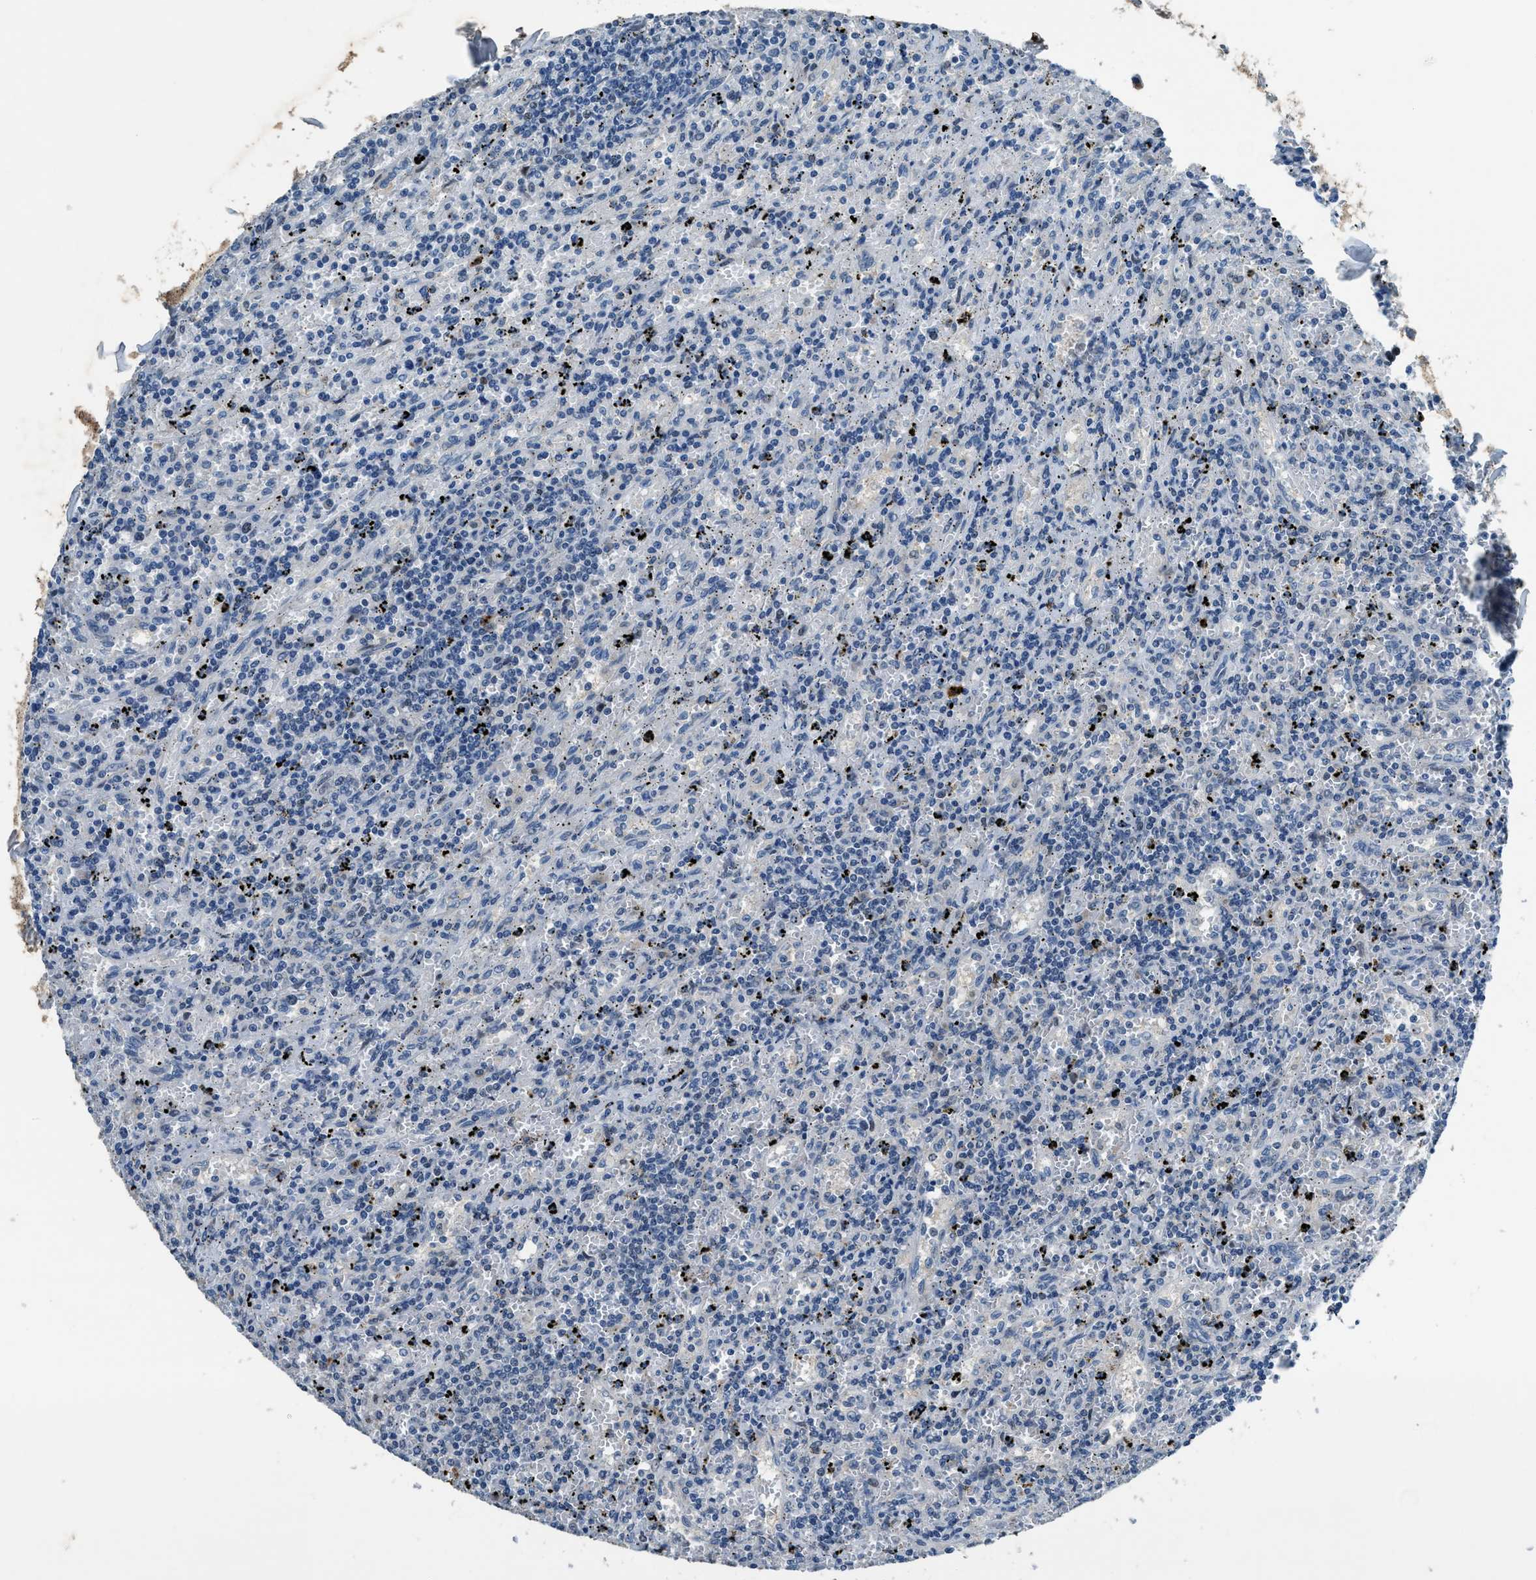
{"staining": {"intensity": "negative", "quantity": "none", "location": "none"}, "tissue": "lymphoma", "cell_type": "Tumor cells", "image_type": "cancer", "snomed": [{"axis": "morphology", "description": "Malignant lymphoma, non-Hodgkin's type, Low grade"}, {"axis": "topography", "description": "Spleen"}], "caption": "An IHC histopathology image of lymphoma is shown. There is no staining in tumor cells of lymphoma. (Brightfield microscopy of DAB (3,3'-diaminobenzidine) IHC at high magnification).", "gene": "DUSP19", "patient": {"sex": "male", "age": 76}}